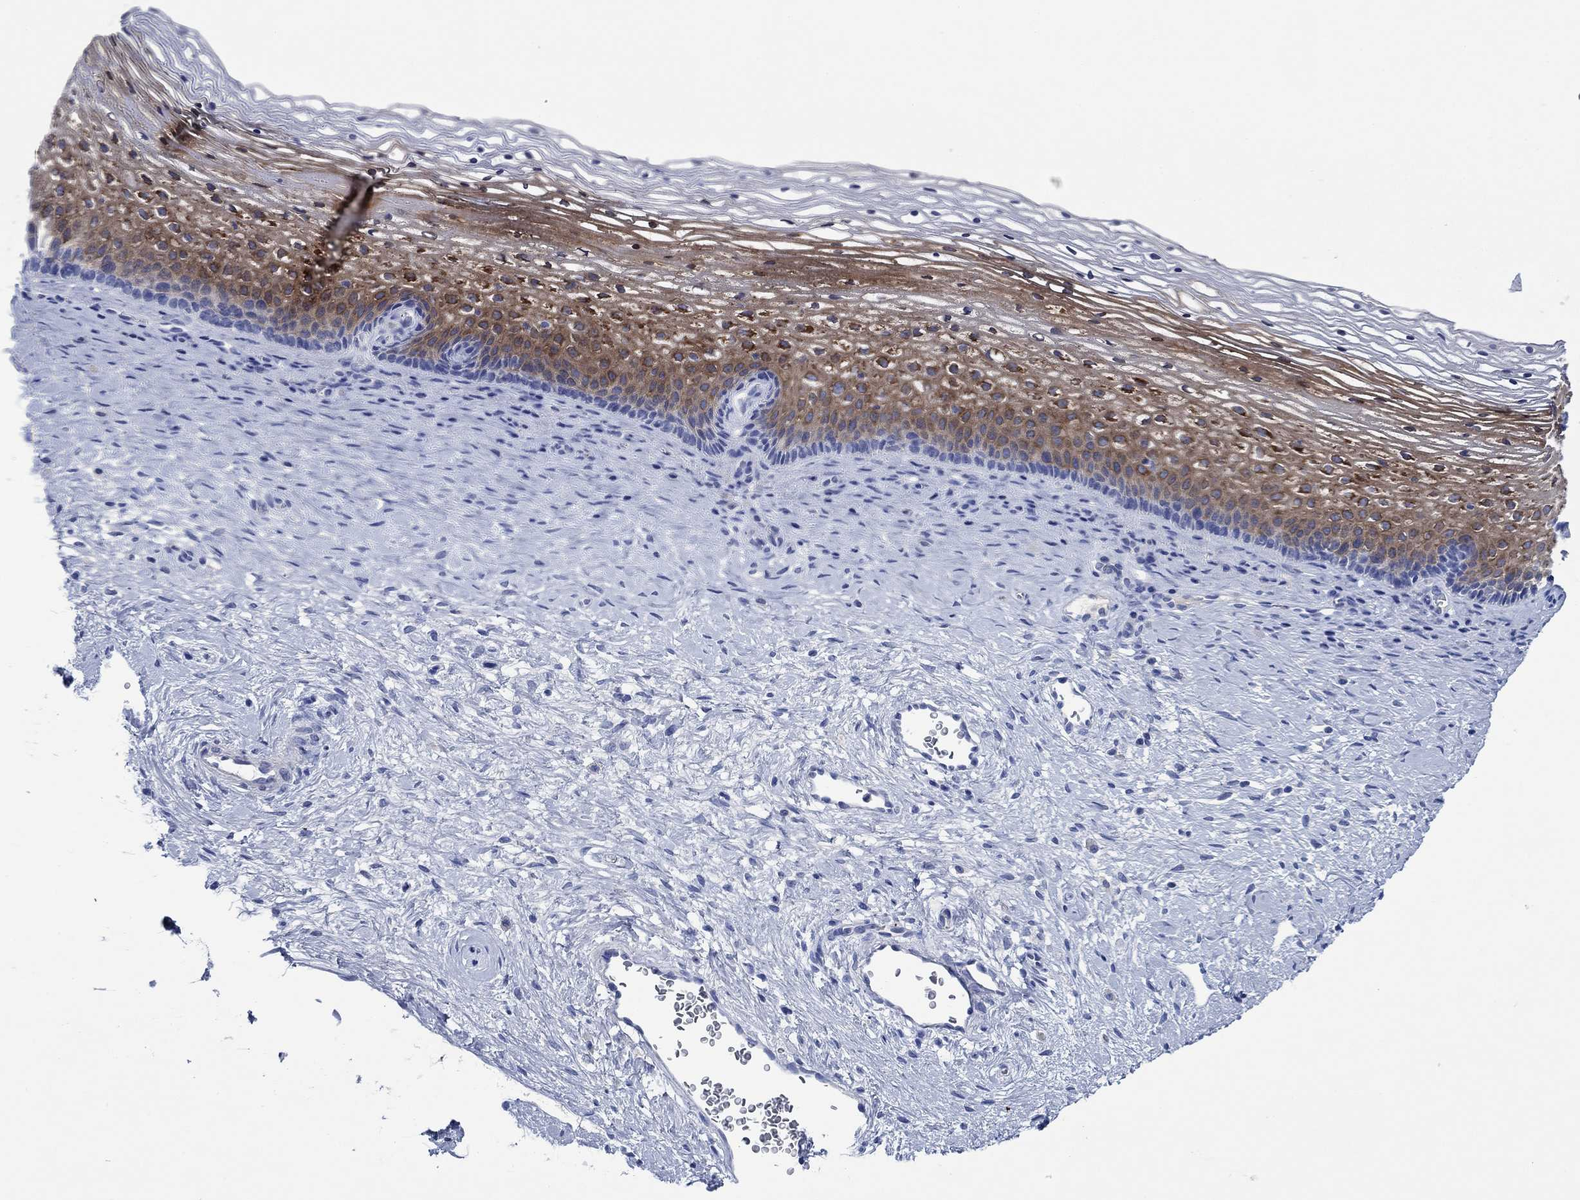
{"staining": {"intensity": "negative", "quantity": "none", "location": "none"}, "tissue": "cervix", "cell_type": "Glandular cells", "image_type": "normal", "snomed": [{"axis": "morphology", "description": "Normal tissue, NOS"}, {"axis": "topography", "description": "Cervix"}], "caption": "Glandular cells show no significant expression in benign cervix. (DAB (3,3'-diaminobenzidine) immunohistochemistry (IHC) visualized using brightfield microscopy, high magnification).", "gene": "ENSG00000251537", "patient": {"sex": "female", "age": 34}}